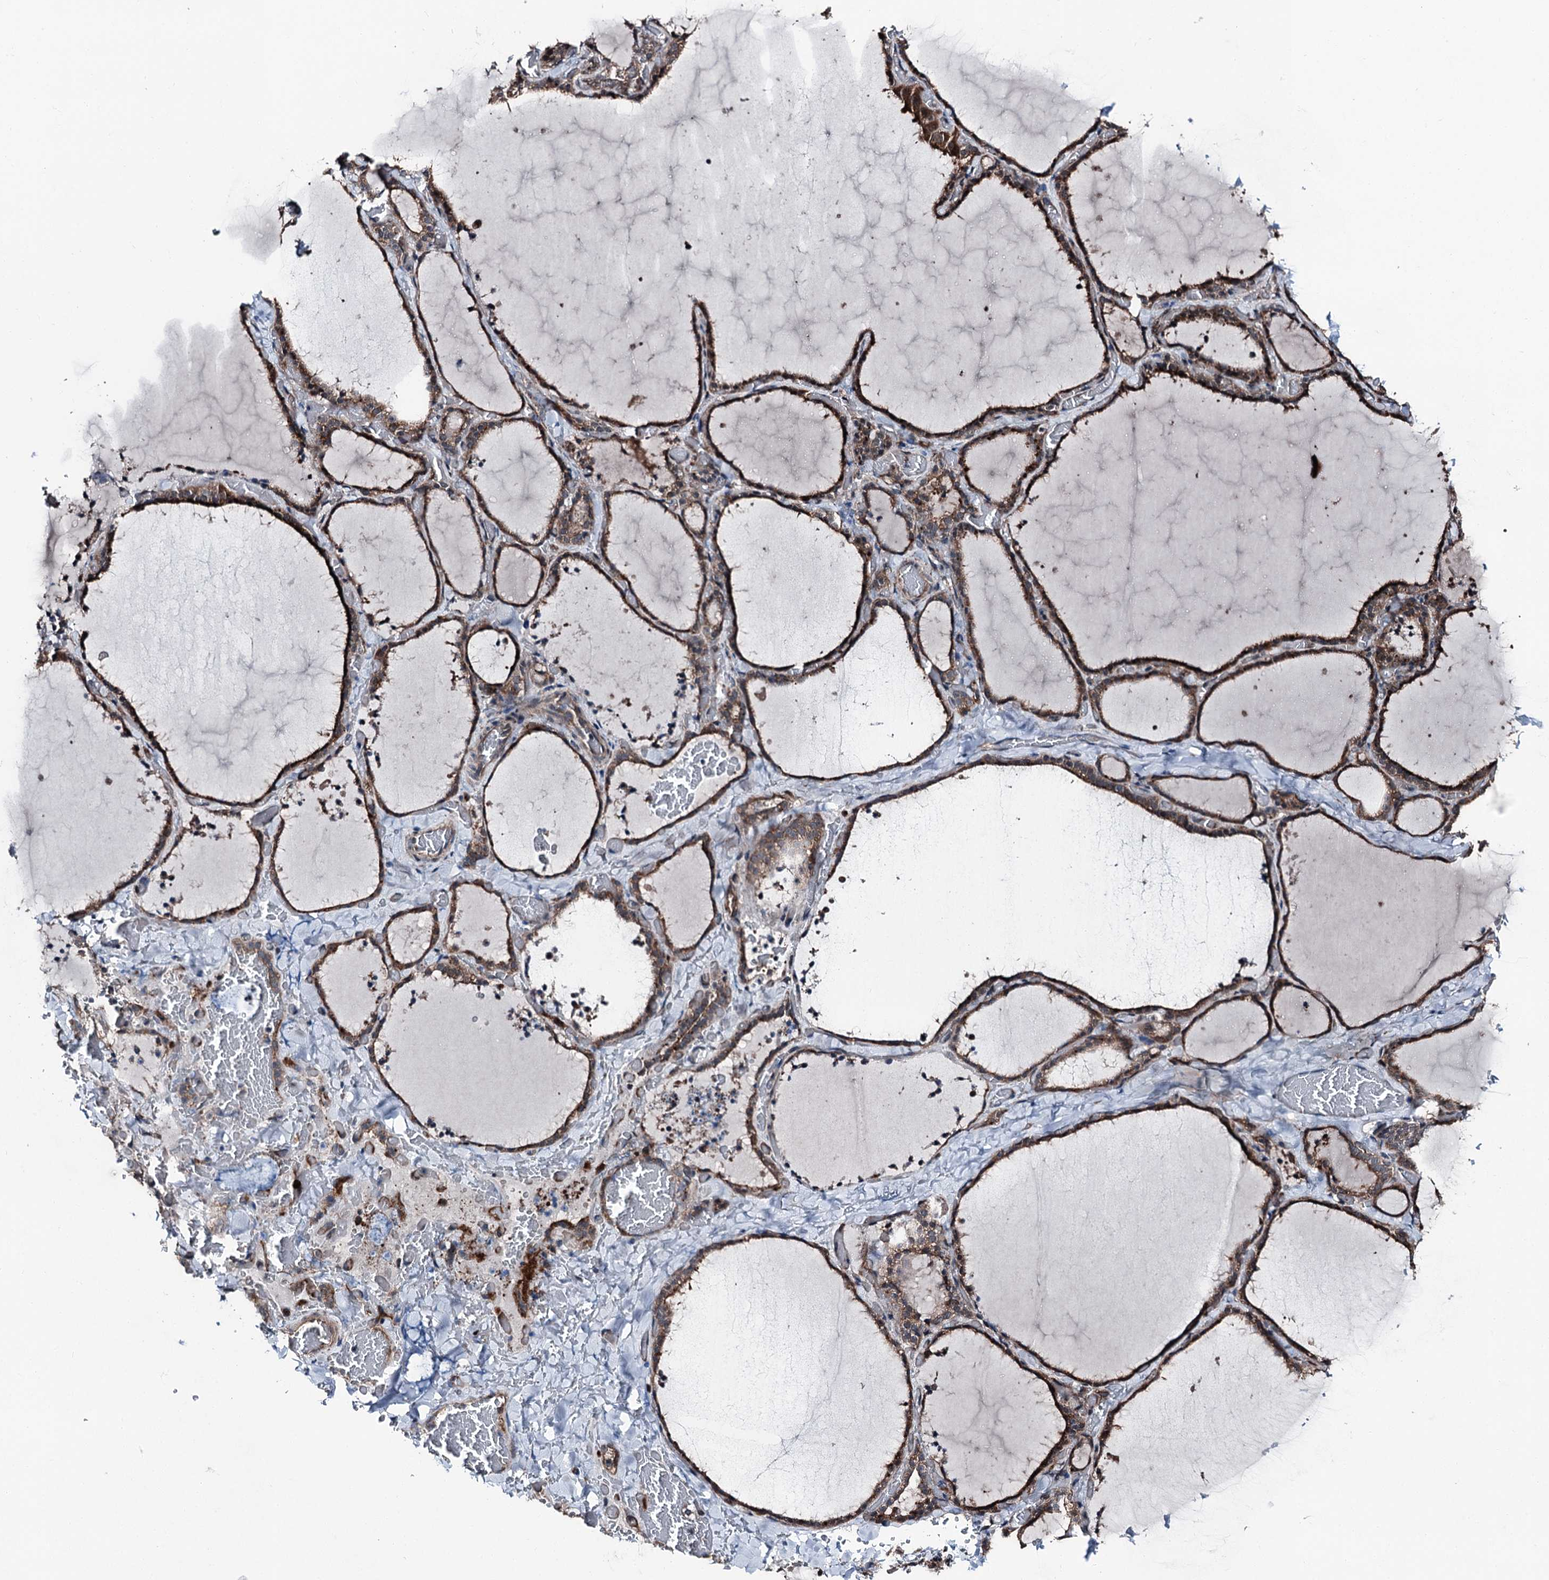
{"staining": {"intensity": "moderate", "quantity": ">75%", "location": "cytoplasmic/membranous"}, "tissue": "thyroid gland", "cell_type": "Glandular cells", "image_type": "normal", "snomed": [{"axis": "morphology", "description": "Normal tissue, NOS"}, {"axis": "topography", "description": "Thyroid gland"}], "caption": "A micrograph of thyroid gland stained for a protein demonstrates moderate cytoplasmic/membranous brown staining in glandular cells.", "gene": "PSMD13", "patient": {"sex": "female", "age": 22}}